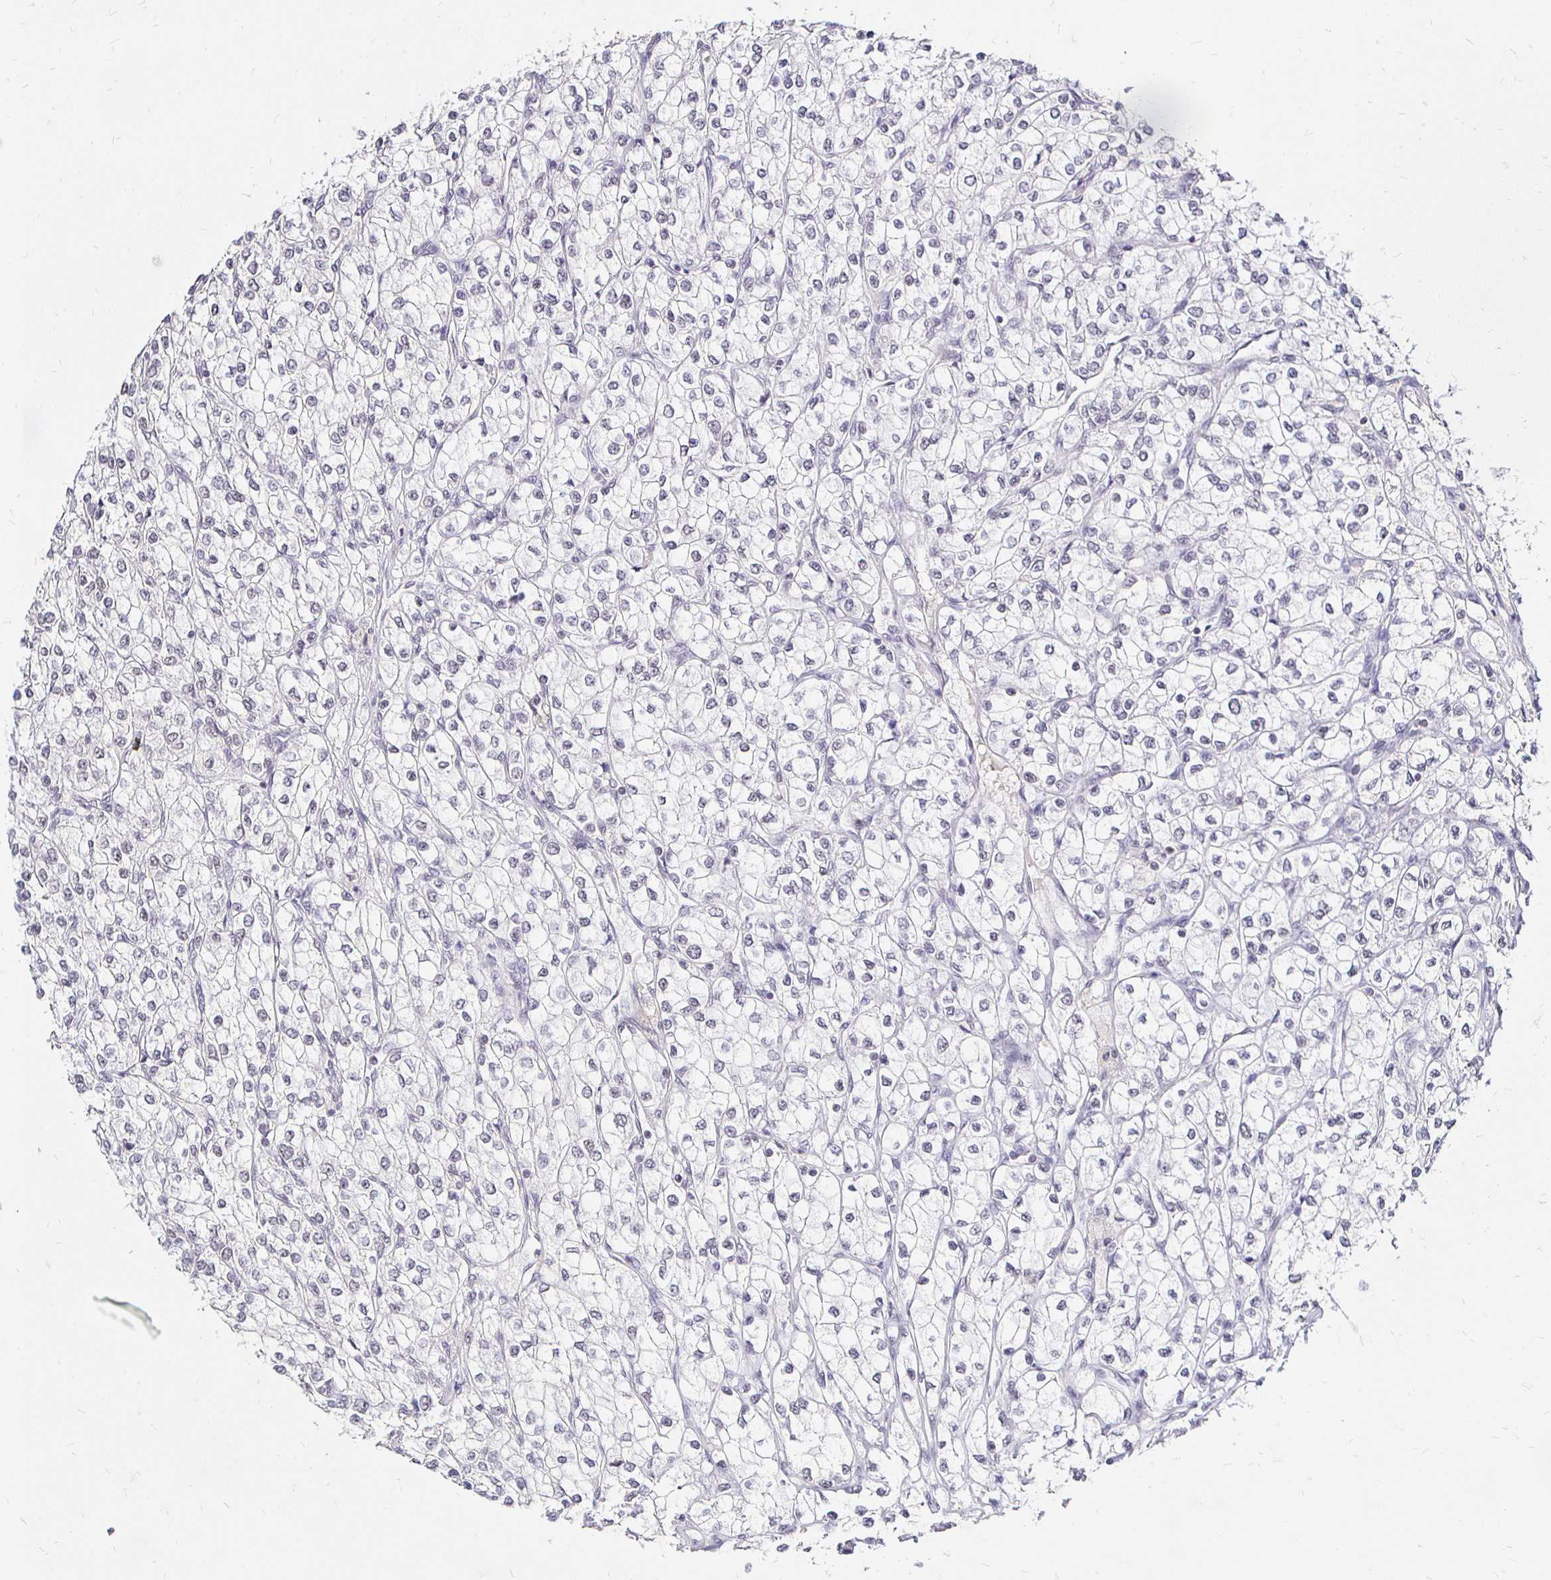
{"staining": {"intensity": "negative", "quantity": "none", "location": "none"}, "tissue": "renal cancer", "cell_type": "Tumor cells", "image_type": "cancer", "snomed": [{"axis": "morphology", "description": "Adenocarcinoma, NOS"}, {"axis": "topography", "description": "Kidney"}], "caption": "The immunohistochemistry photomicrograph has no significant expression in tumor cells of adenocarcinoma (renal) tissue.", "gene": "SIN3A", "patient": {"sex": "male", "age": 80}}